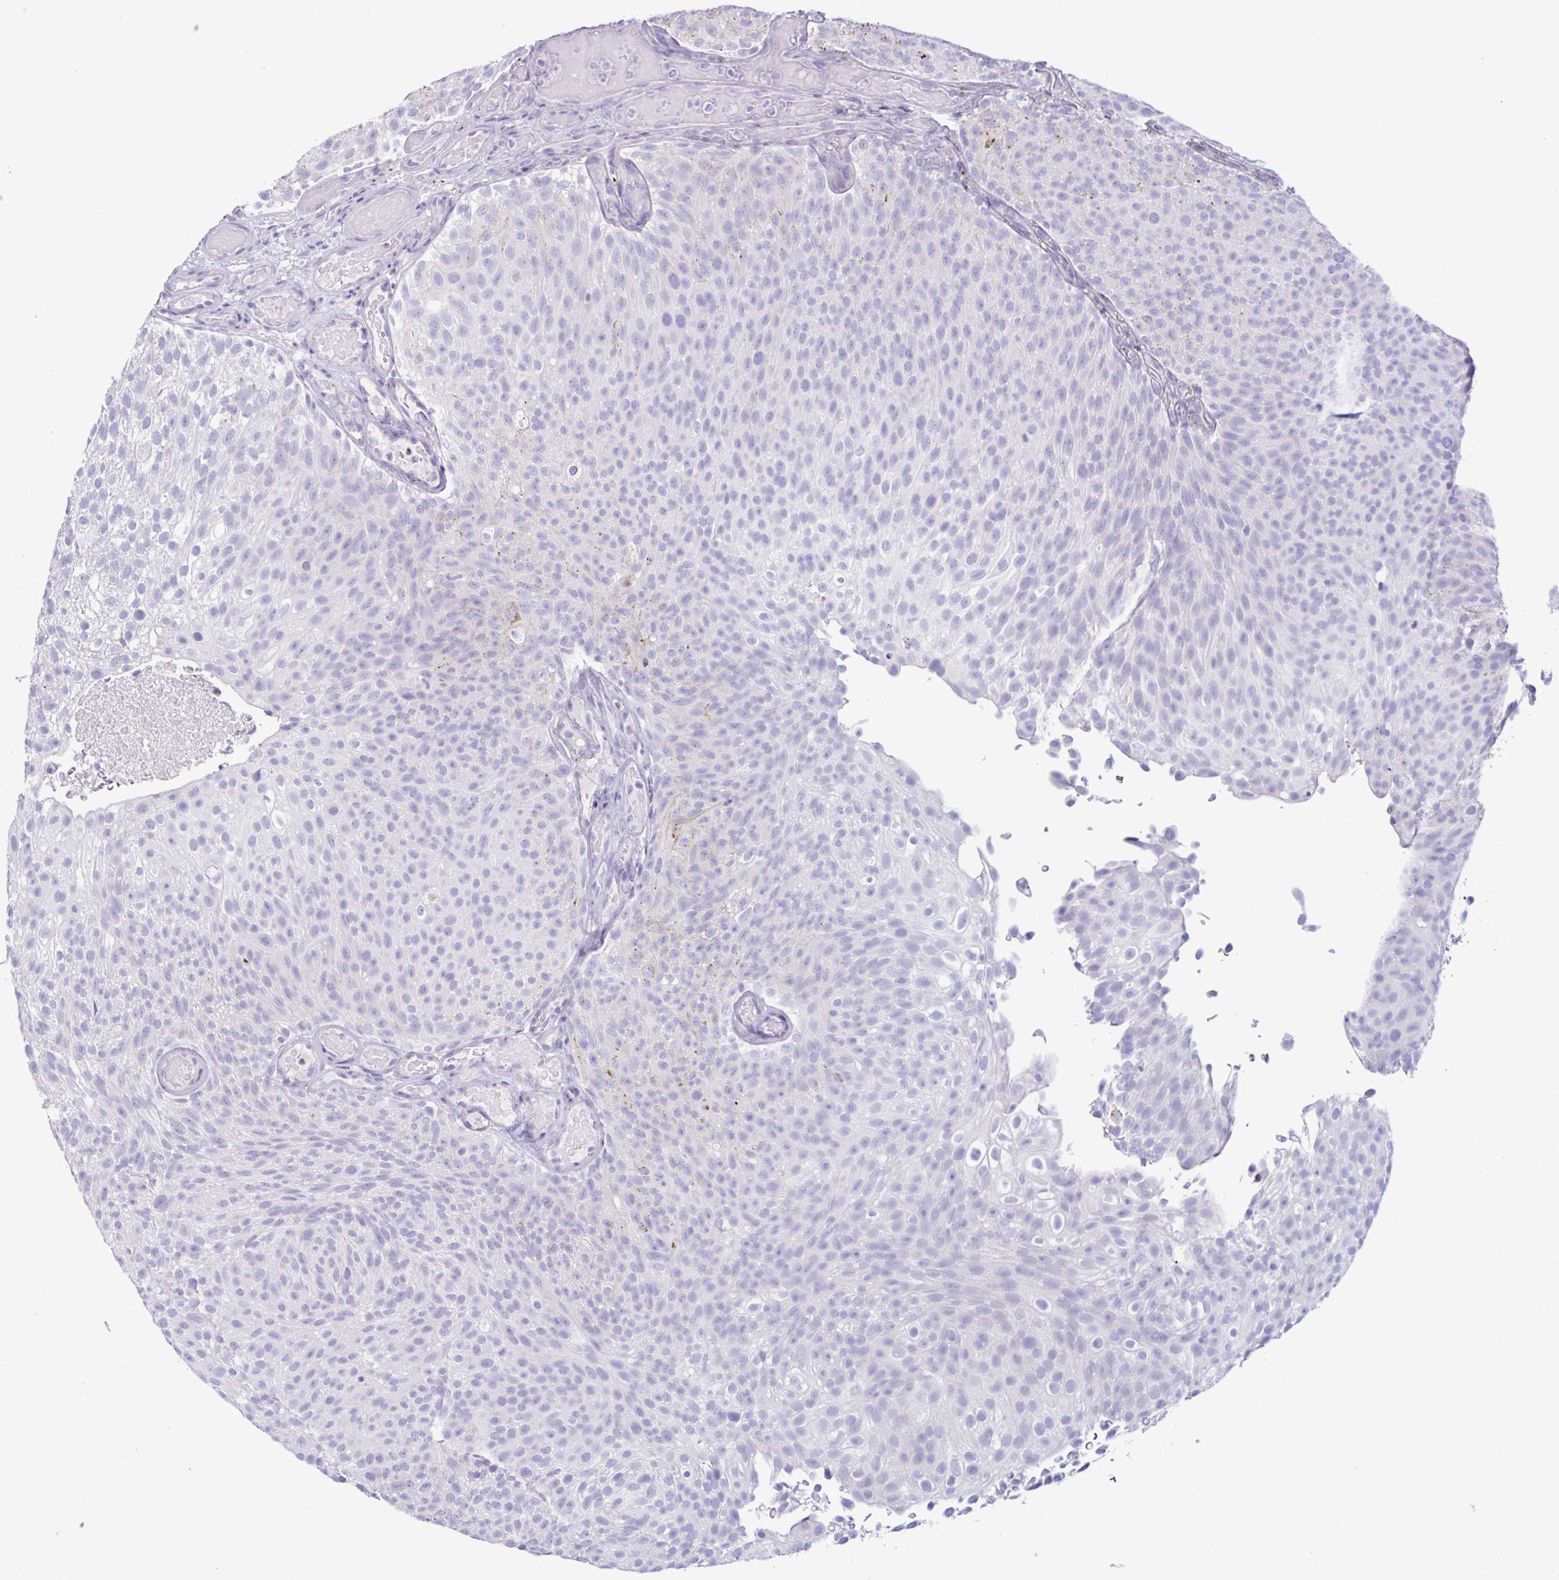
{"staining": {"intensity": "negative", "quantity": "none", "location": "none"}, "tissue": "urothelial cancer", "cell_type": "Tumor cells", "image_type": "cancer", "snomed": [{"axis": "morphology", "description": "Urothelial carcinoma, Low grade"}, {"axis": "topography", "description": "Urinary bladder"}], "caption": "This is an immunohistochemistry micrograph of urothelial cancer. There is no positivity in tumor cells.", "gene": "XCL1", "patient": {"sex": "male", "age": 78}}